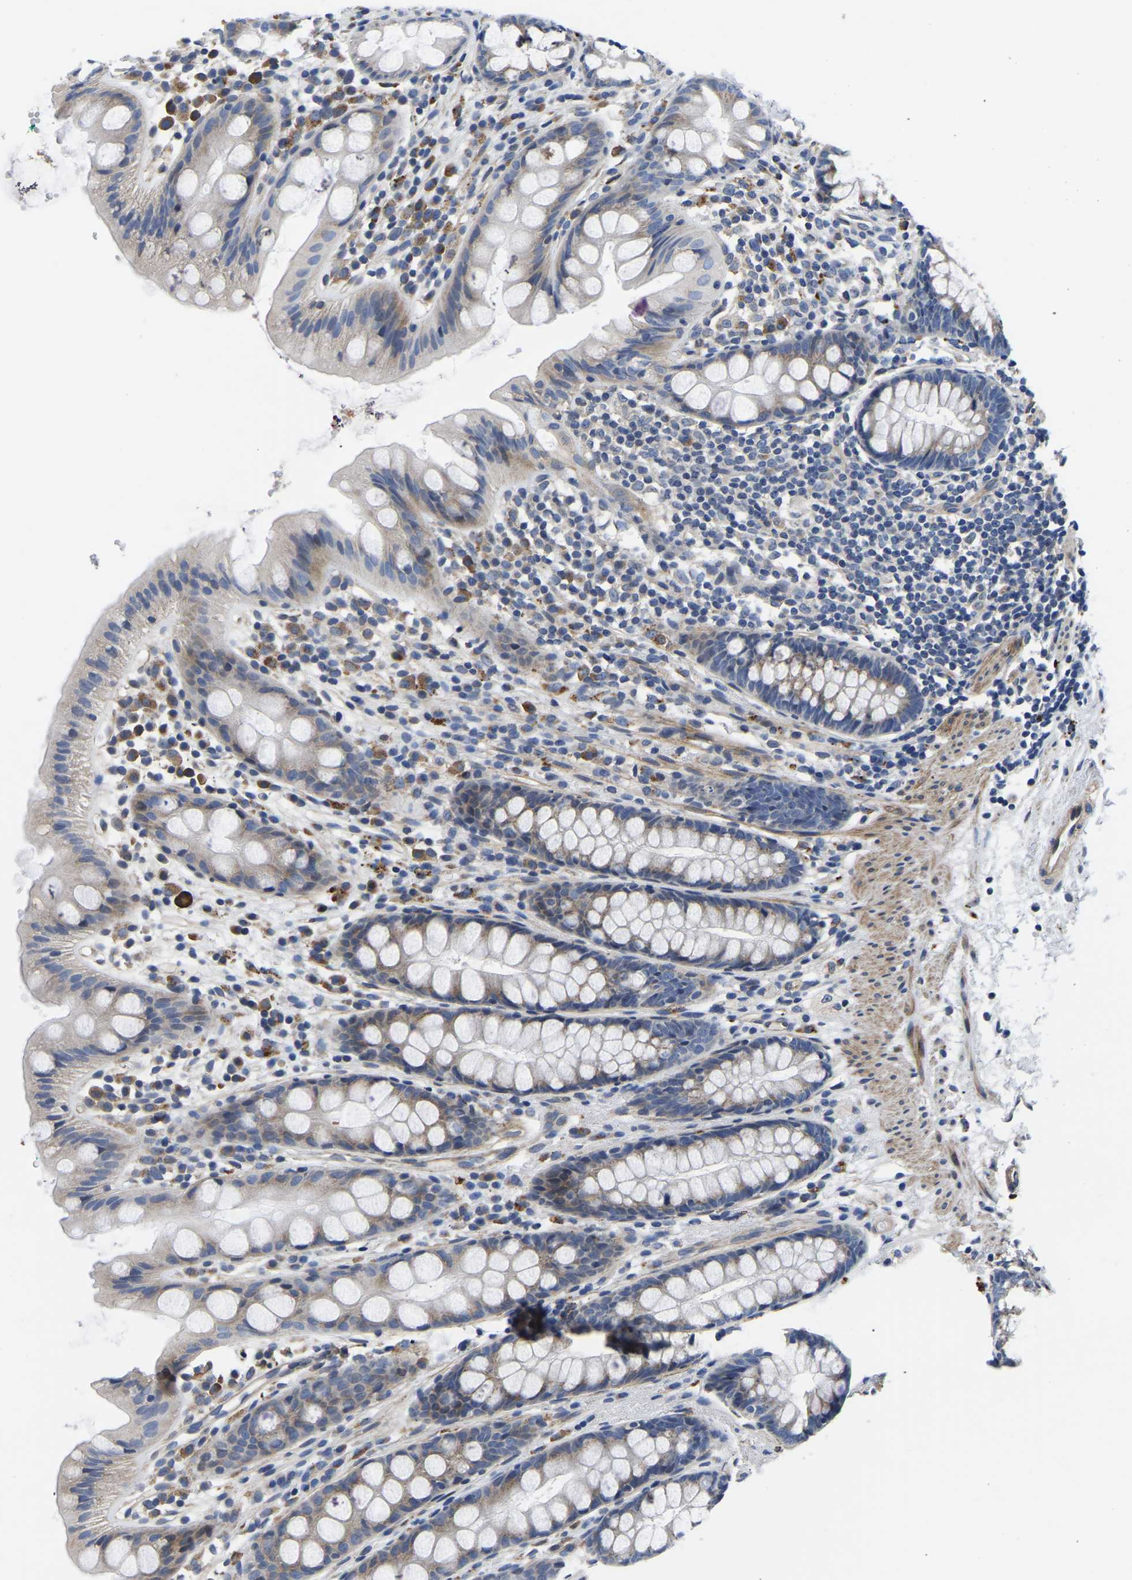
{"staining": {"intensity": "weak", "quantity": "<25%", "location": "cytoplasmic/membranous"}, "tissue": "rectum", "cell_type": "Glandular cells", "image_type": "normal", "snomed": [{"axis": "morphology", "description": "Normal tissue, NOS"}, {"axis": "topography", "description": "Rectum"}], "caption": "Human rectum stained for a protein using immunohistochemistry reveals no positivity in glandular cells.", "gene": "PDLIM7", "patient": {"sex": "female", "age": 65}}